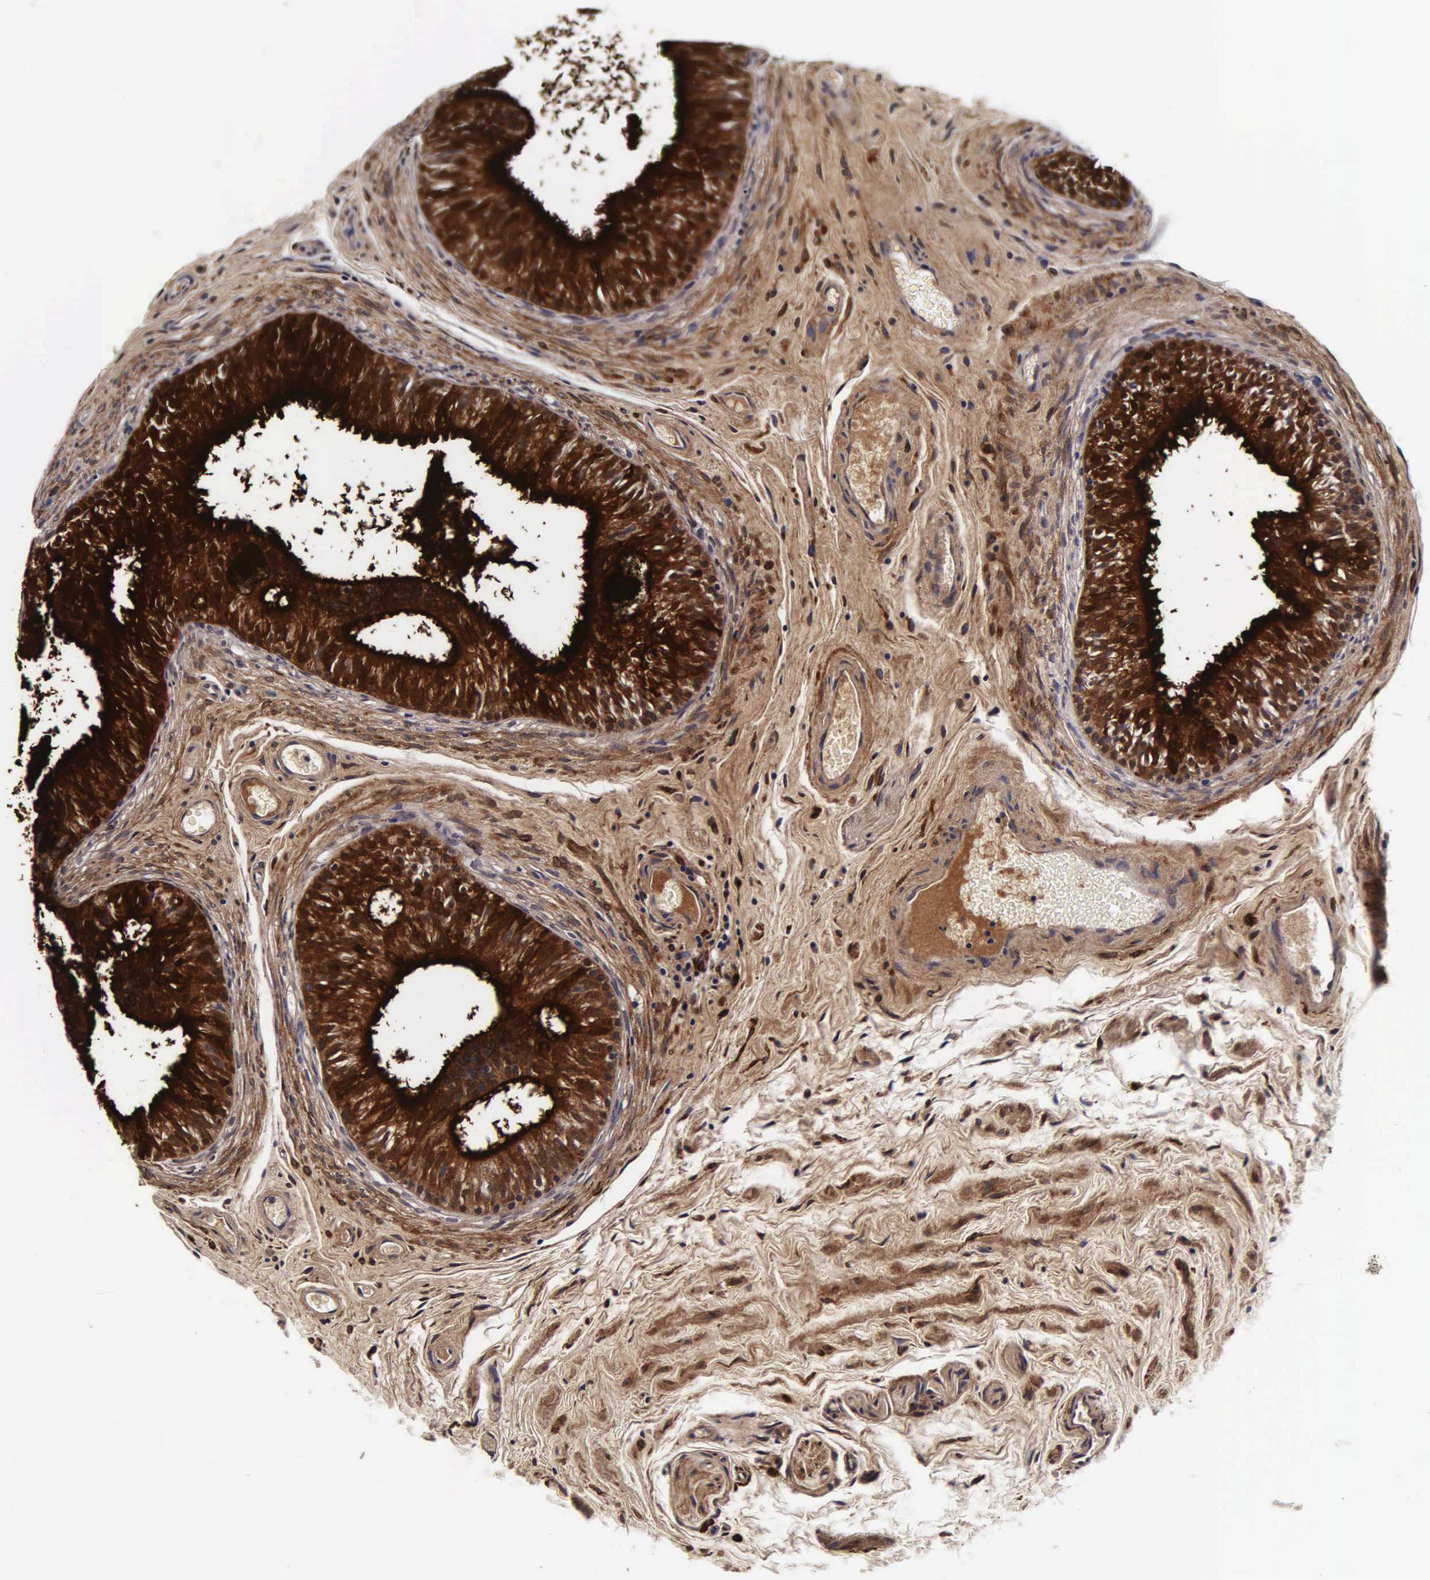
{"staining": {"intensity": "strong", "quantity": ">75%", "location": "cytoplasmic/membranous"}, "tissue": "epididymis", "cell_type": "Glandular cells", "image_type": "normal", "snomed": [{"axis": "morphology", "description": "Normal tissue, NOS"}, {"axis": "topography", "description": "Epididymis"}], "caption": "This histopathology image displays immunohistochemistry staining of normal human epididymis, with high strong cytoplasmic/membranous staining in approximately >75% of glandular cells.", "gene": "CST3", "patient": {"sex": "male", "age": 32}}